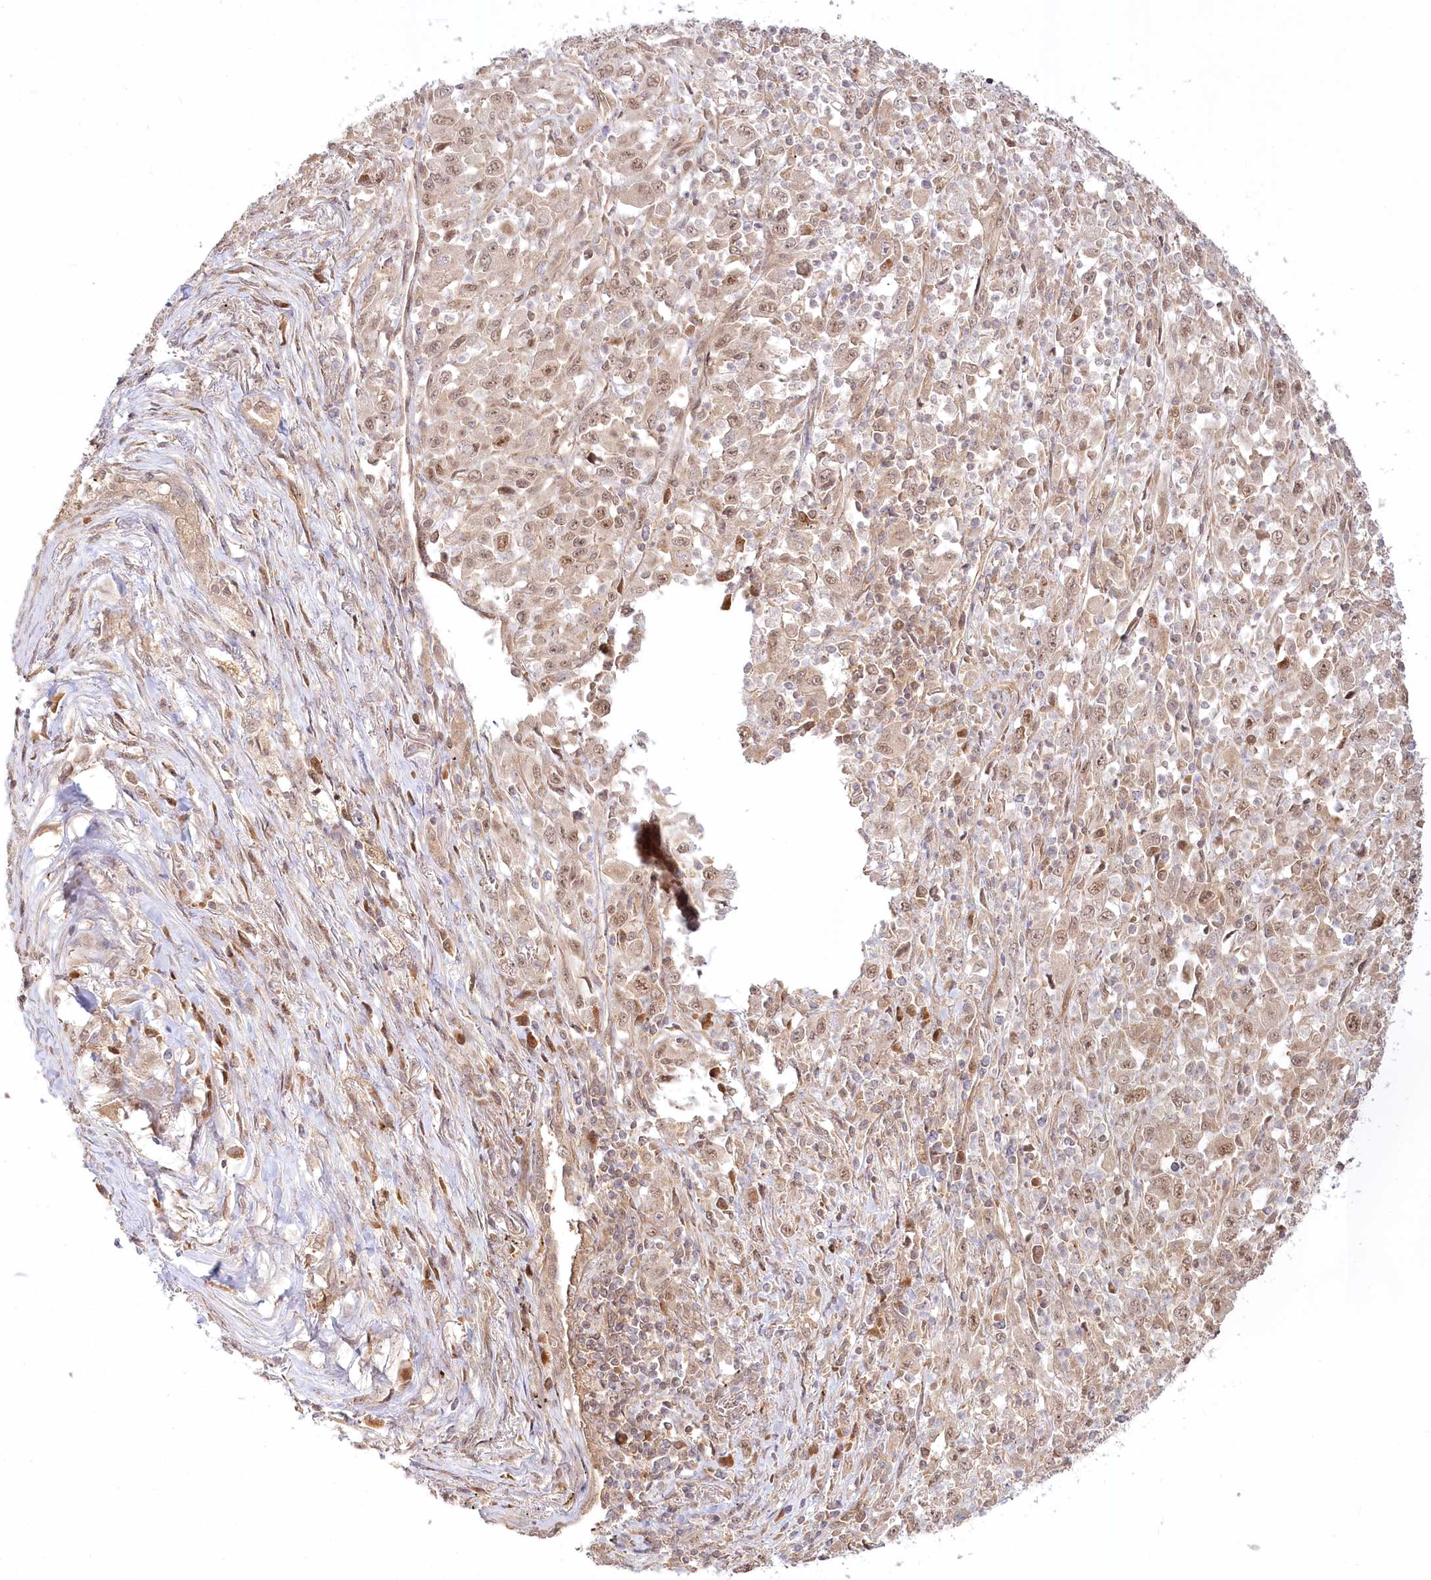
{"staining": {"intensity": "moderate", "quantity": ">75%", "location": "cytoplasmic/membranous,nuclear"}, "tissue": "melanoma", "cell_type": "Tumor cells", "image_type": "cancer", "snomed": [{"axis": "morphology", "description": "Malignant melanoma, Metastatic site"}, {"axis": "topography", "description": "Skin"}], "caption": "High-power microscopy captured an immunohistochemistry (IHC) micrograph of melanoma, revealing moderate cytoplasmic/membranous and nuclear expression in approximately >75% of tumor cells.", "gene": "CEP70", "patient": {"sex": "female", "age": 56}}